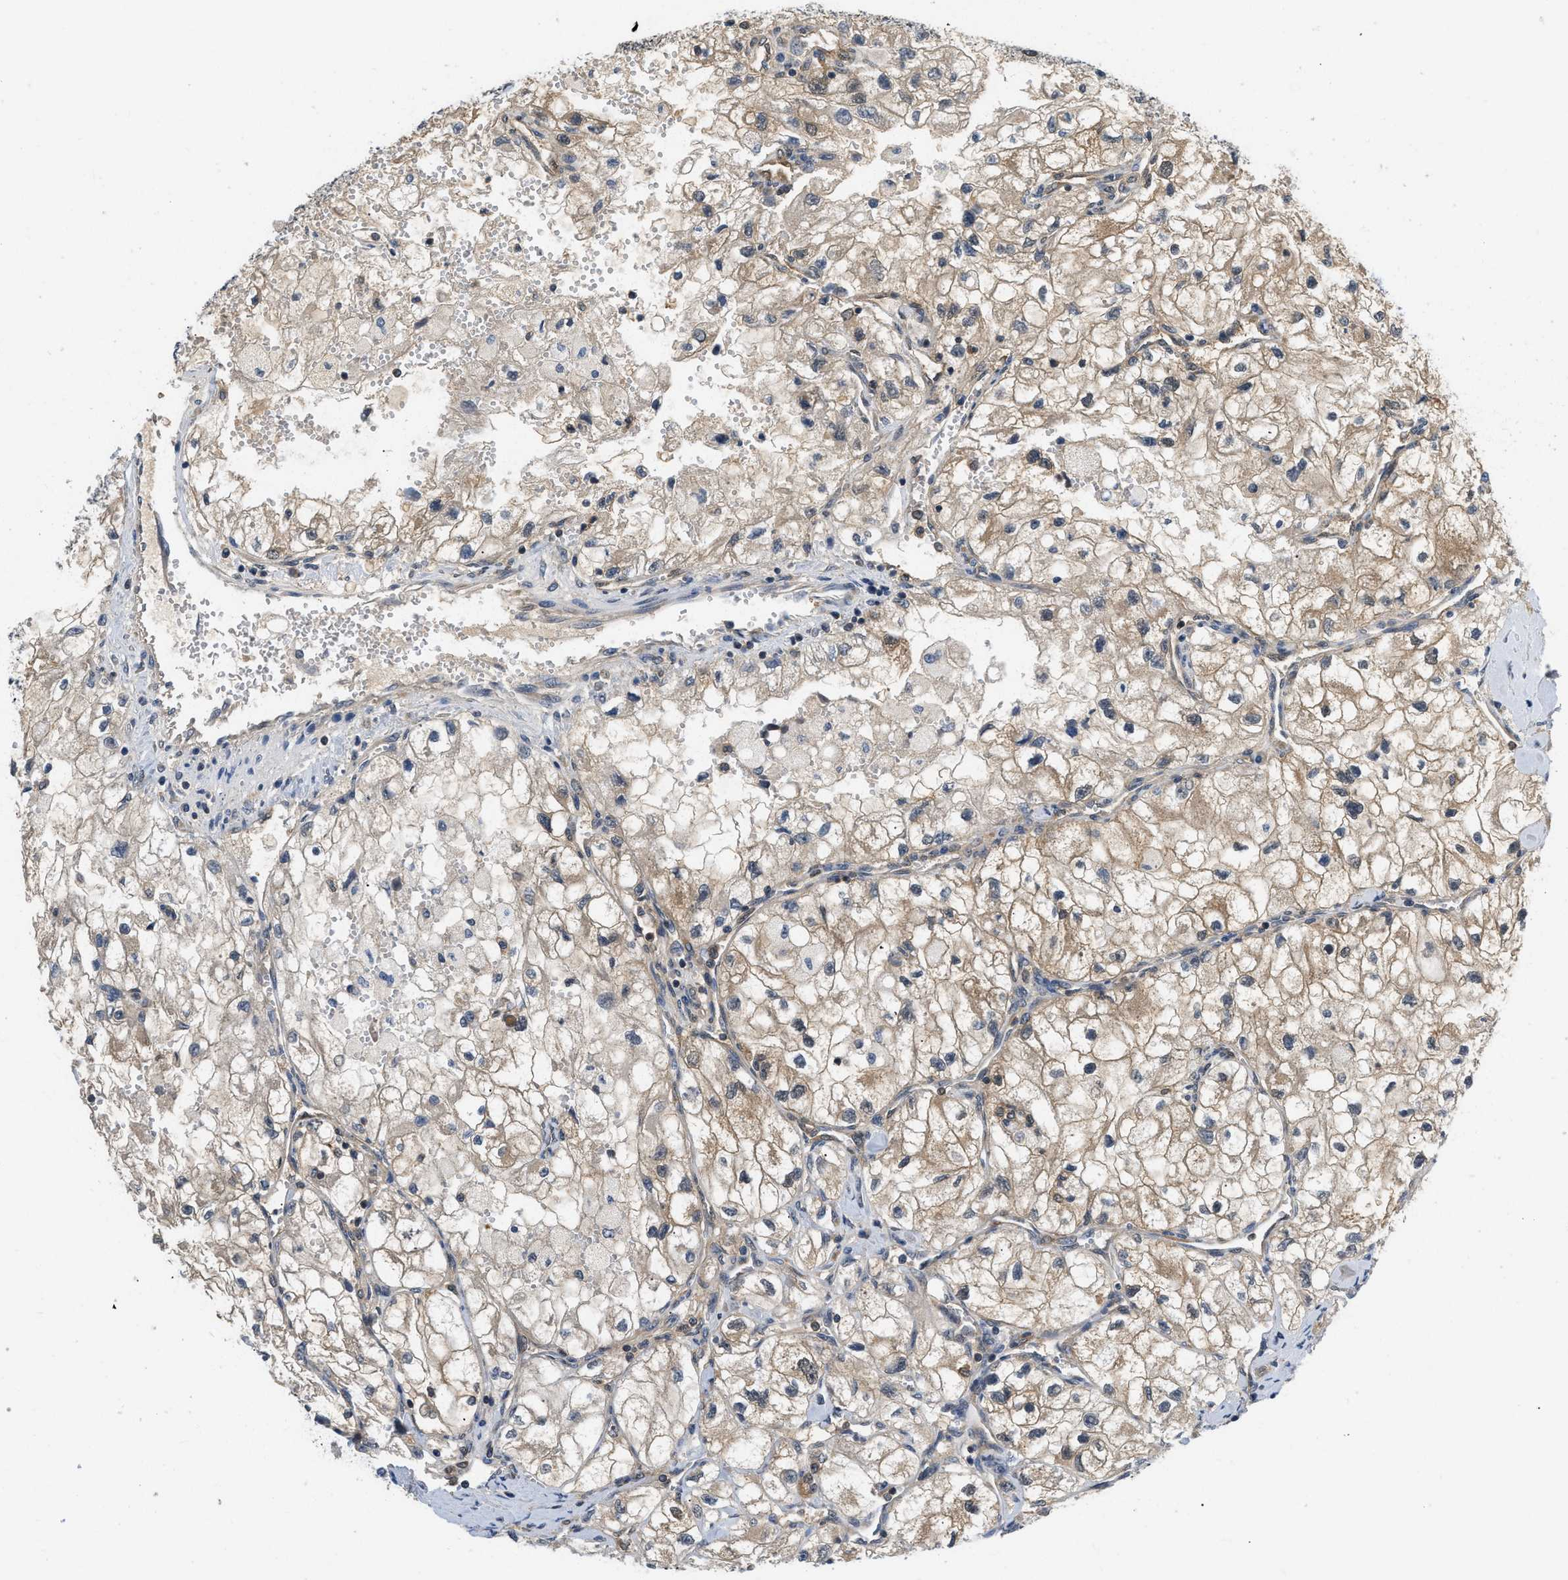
{"staining": {"intensity": "weak", "quantity": ">75%", "location": "cytoplasmic/membranous"}, "tissue": "renal cancer", "cell_type": "Tumor cells", "image_type": "cancer", "snomed": [{"axis": "morphology", "description": "Adenocarcinoma, NOS"}, {"axis": "topography", "description": "Kidney"}], "caption": "Immunohistochemical staining of human renal cancer (adenocarcinoma) displays weak cytoplasmic/membranous protein staining in about >75% of tumor cells.", "gene": "EIF4EBP2", "patient": {"sex": "female", "age": 70}}